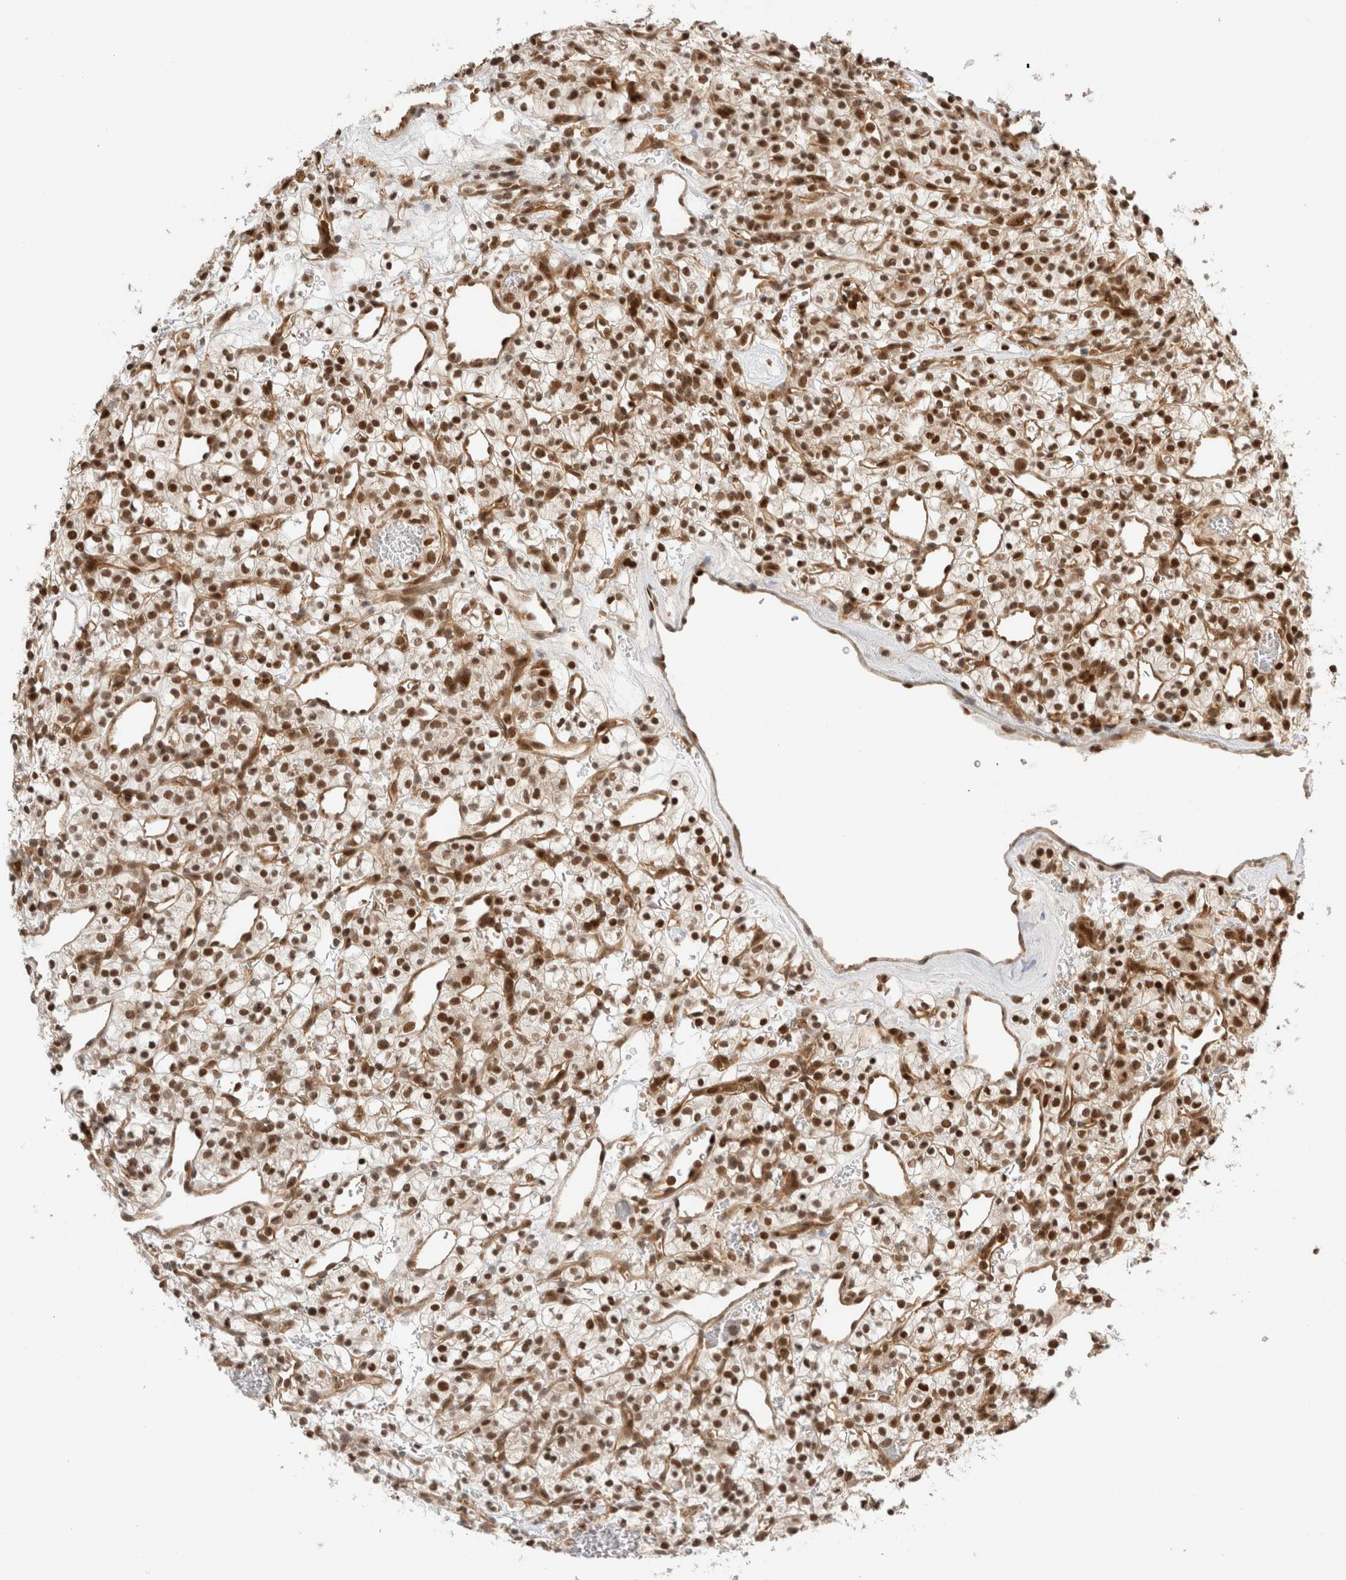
{"staining": {"intensity": "strong", "quantity": ">75%", "location": "cytoplasmic/membranous,nuclear"}, "tissue": "renal cancer", "cell_type": "Tumor cells", "image_type": "cancer", "snomed": [{"axis": "morphology", "description": "Adenocarcinoma, NOS"}, {"axis": "topography", "description": "Kidney"}], "caption": "Protein expression analysis of renal cancer (adenocarcinoma) exhibits strong cytoplasmic/membranous and nuclear expression in about >75% of tumor cells.", "gene": "SNRNP40", "patient": {"sex": "female", "age": 57}}